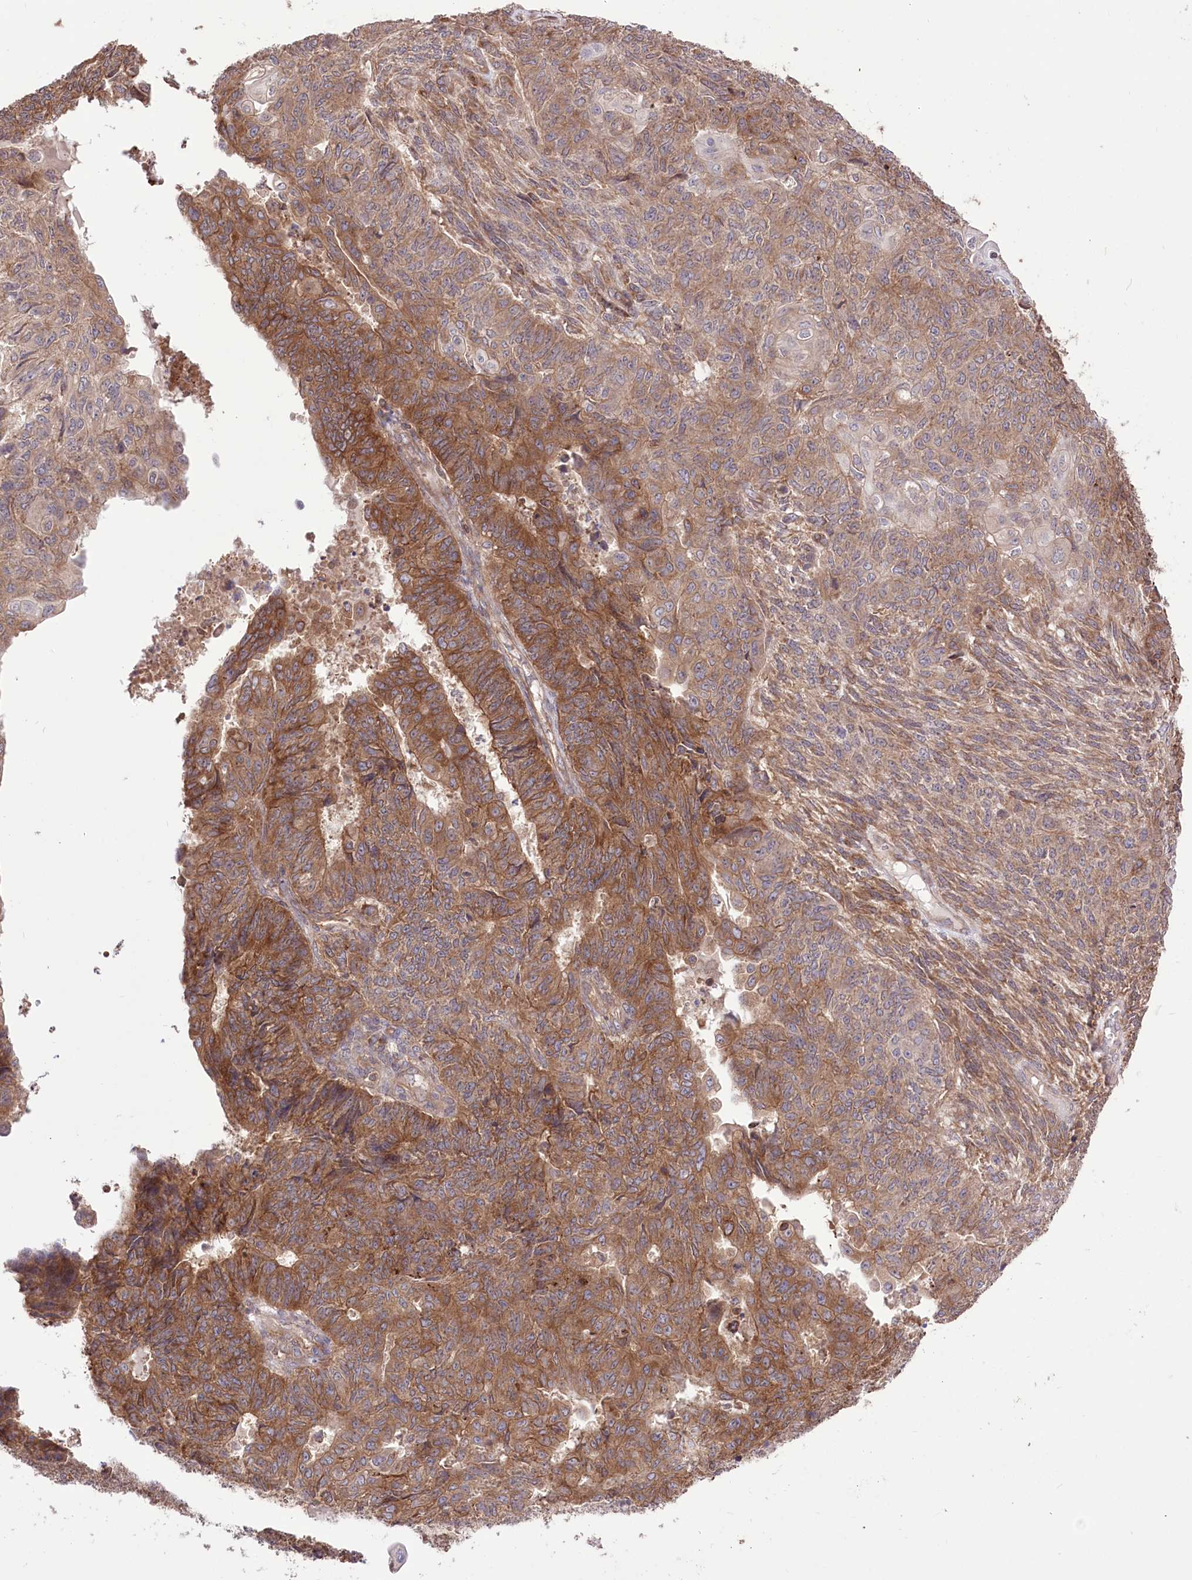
{"staining": {"intensity": "moderate", "quantity": ">75%", "location": "cytoplasmic/membranous"}, "tissue": "endometrial cancer", "cell_type": "Tumor cells", "image_type": "cancer", "snomed": [{"axis": "morphology", "description": "Adenocarcinoma, NOS"}, {"axis": "topography", "description": "Endometrium"}], "caption": "A medium amount of moderate cytoplasmic/membranous positivity is present in approximately >75% of tumor cells in endometrial adenocarcinoma tissue.", "gene": "XYLB", "patient": {"sex": "female", "age": 32}}